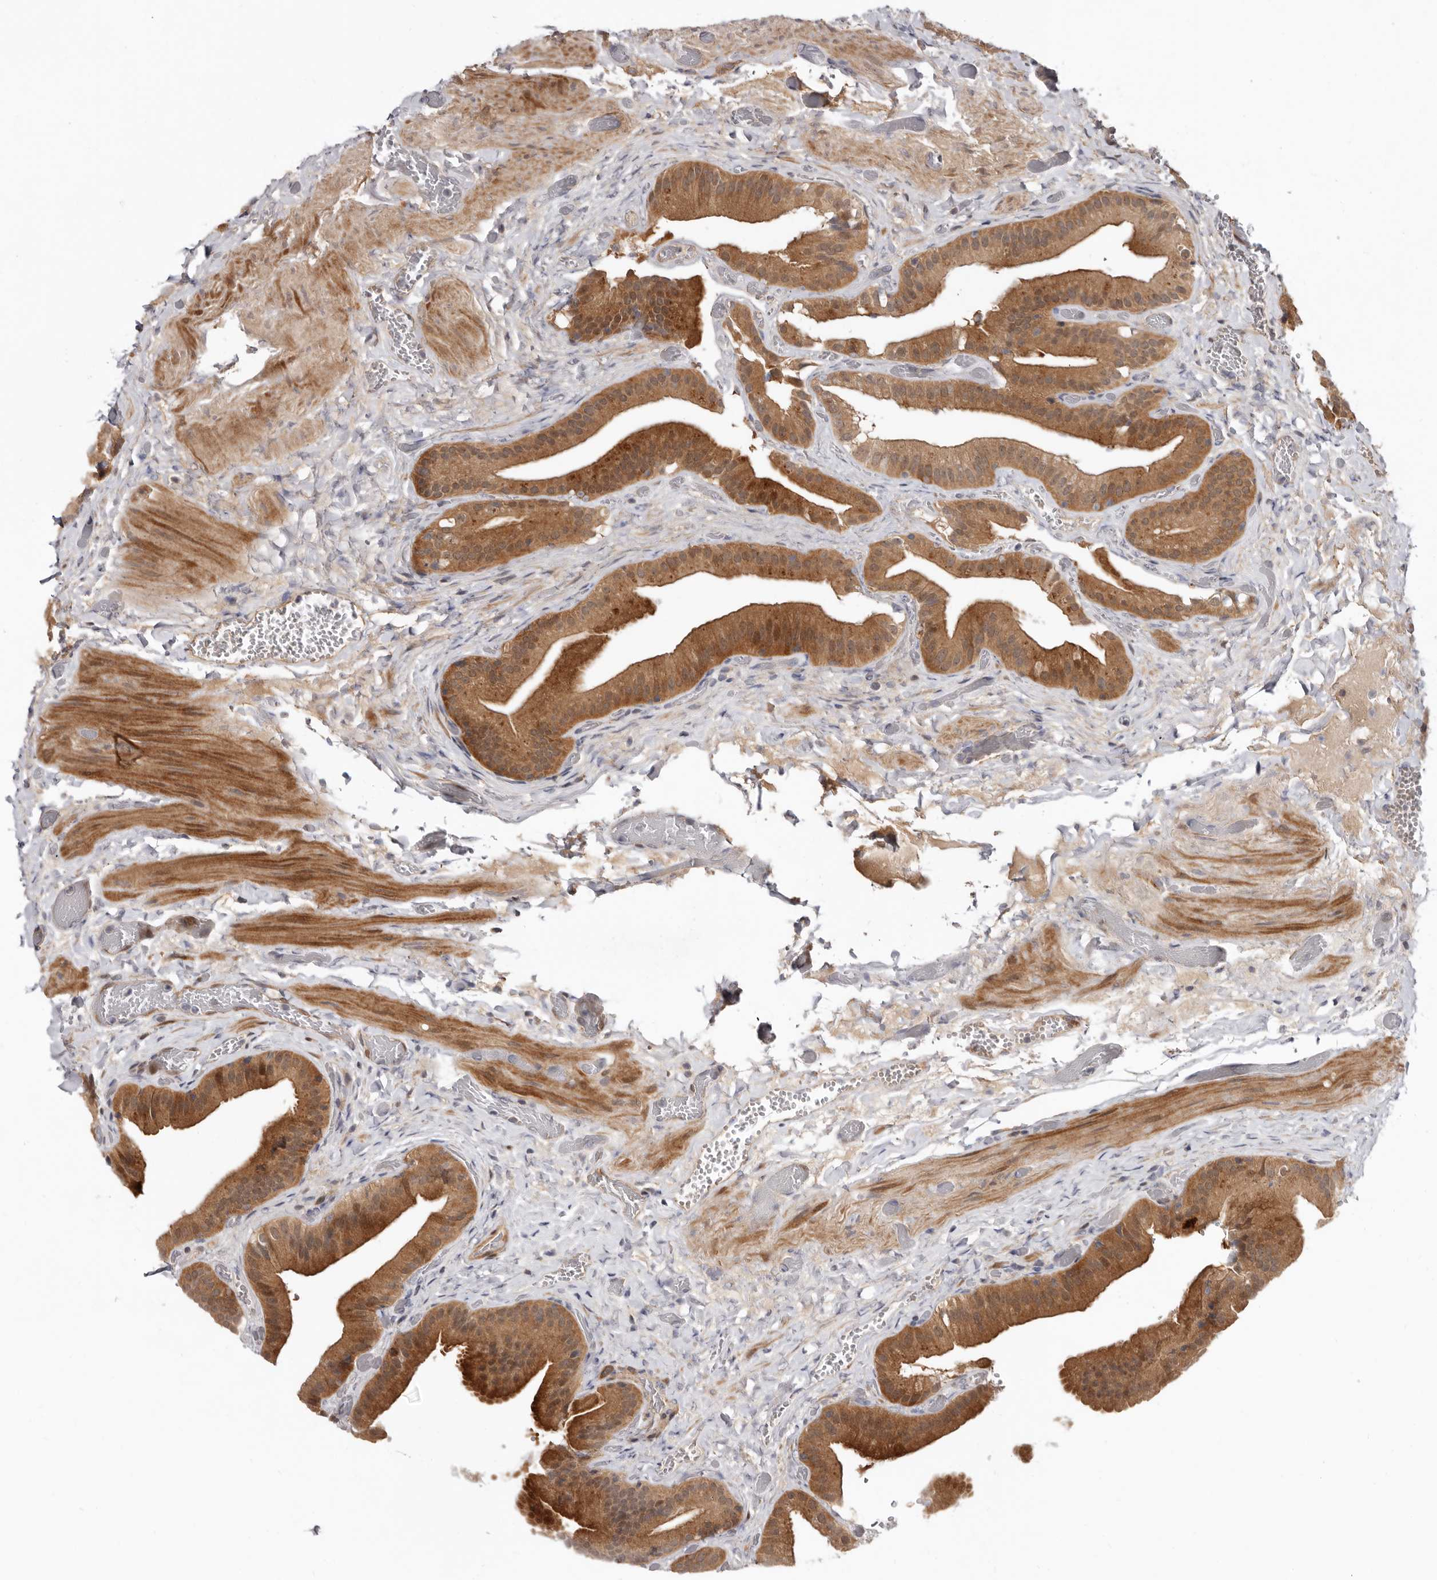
{"staining": {"intensity": "strong", "quantity": ">75%", "location": "cytoplasmic/membranous,nuclear"}, "tissue": "gallbladder", "cell_type": "Glandular cells", "image_type": "normal", "snomed": [{"axis": "morphology", "description": "Normal tissue, NOS"}, {"axis": "topography", "description": "Gallbladder"}], "caption": "The photomicrograph displays immunohistochemical staining of benign gallbladder. There is strong cytoplasmic/membranous,nuclear expression is present in about >75% of glandular cells.", "gene": "SBDS", "patient": {"sex": "female", "age": 64}}